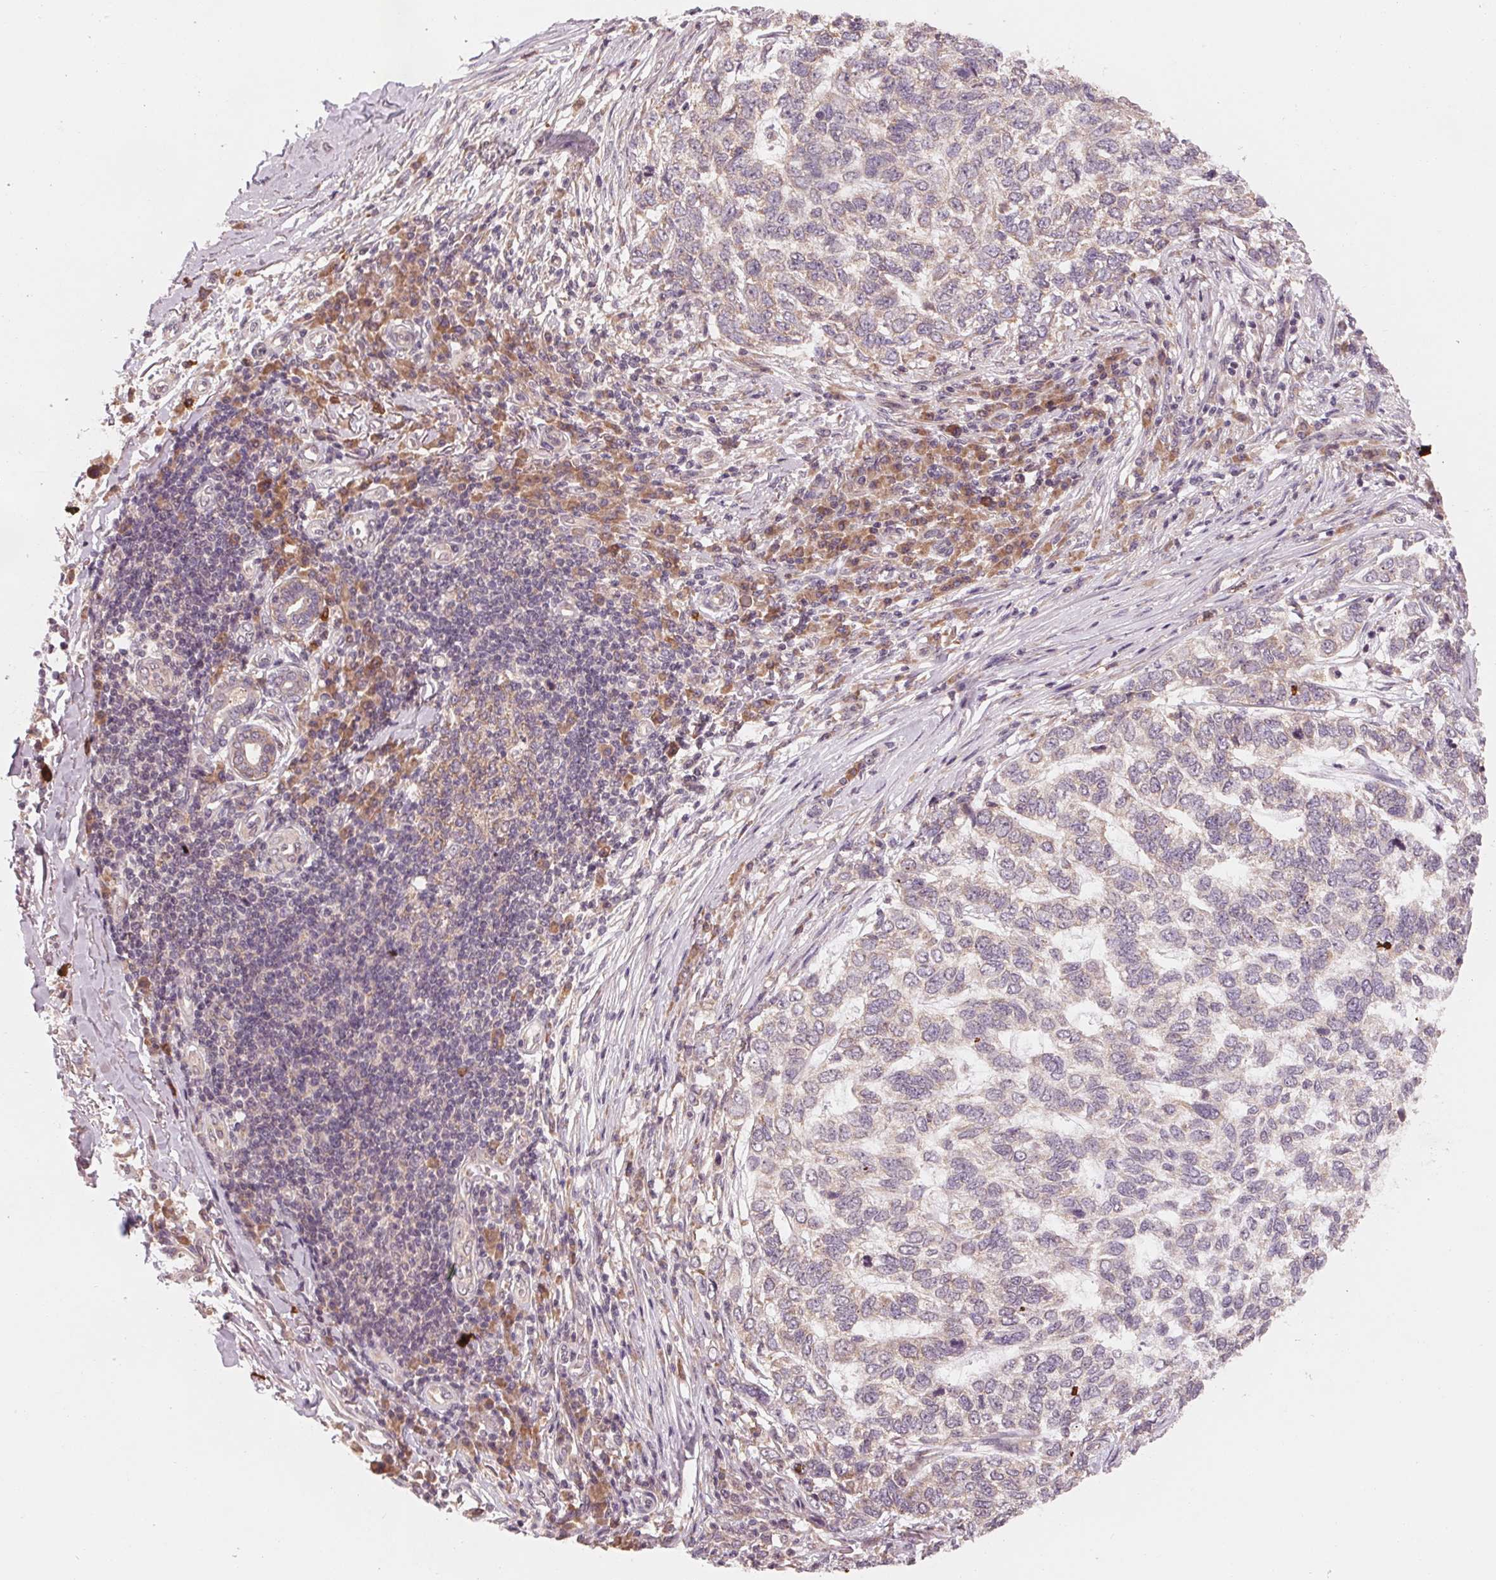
{"staining": {"intensity": "negative", "quantity": "none", "location": "none"}, "tissue": "skin cancer", "cell_type": "Tumor cells", "image_type": "cancer", "snomed": [{"axis": "morphology", "description": "Basal cell carcinoma"}, {"axis": "topography", "description": "Skin"}], "caption": "The micrograph reveals no significant positivity in tumor cells of basal cell carcinoma (skin). (Brightfield microscopy of DAB (3,3'-diaminobenzidine) immunohistochemistry at high magnification).", "gene": "GIGYF2", "patient": {"sex": "female", "age": 65}}